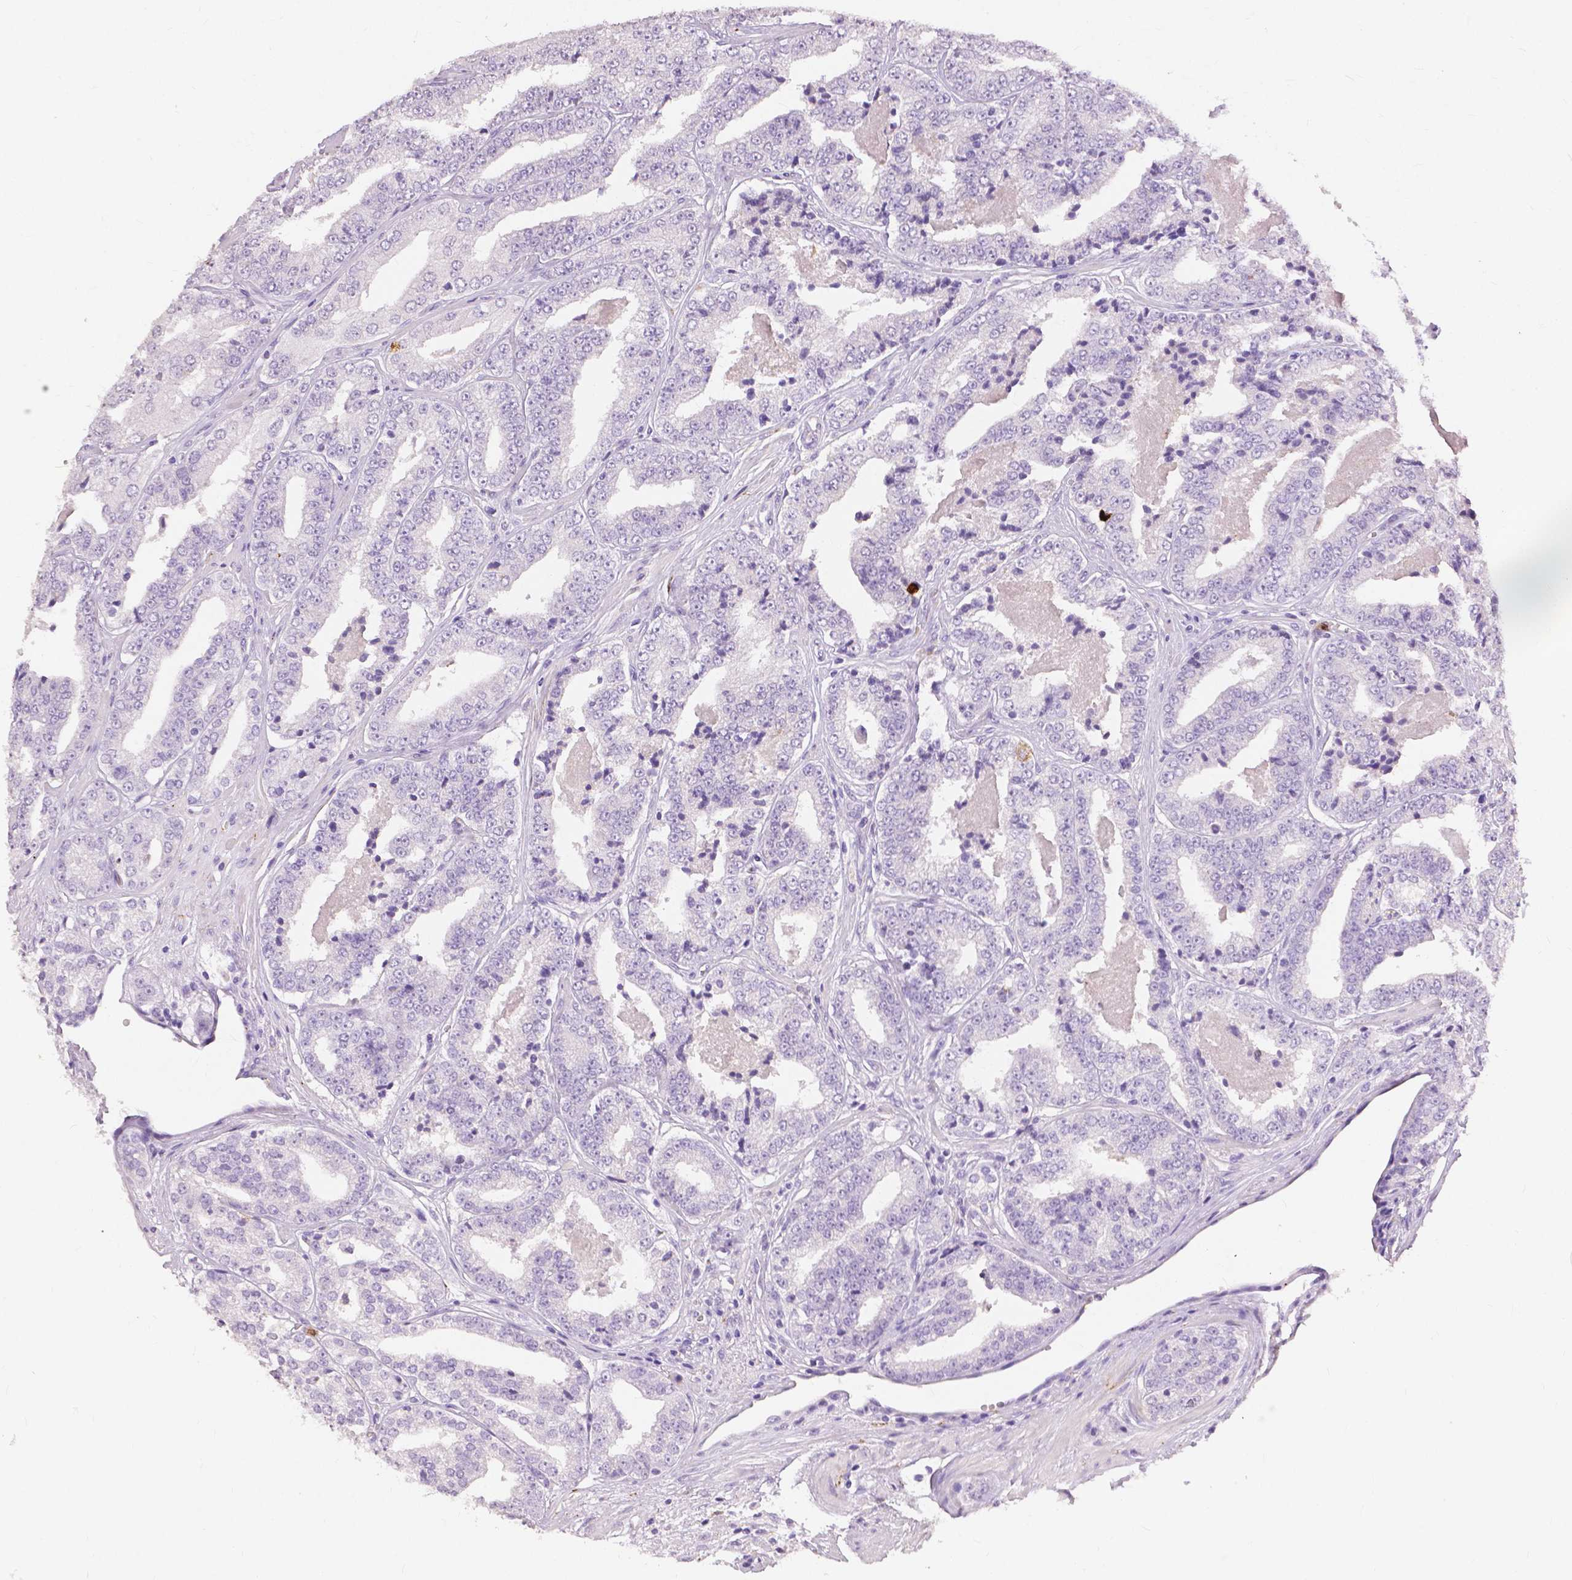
{"staining": {"intensity": "negative", "quantity": "none", "location": "none"}, "tissue": "prostate cancer", "cell_type": "Tumor cells", "image_type": "cancer", "snomed": [{"axis": "morphology", "description": "Adenocarcinoma, Low grade"}, {"axis": "topography", "description": "Prostate"}], "caption": "IHC of human prostate cancer displays no staining in tumor cells.", "gene": "CXCR2", "patient": {"sex": "male", "age": 60}}